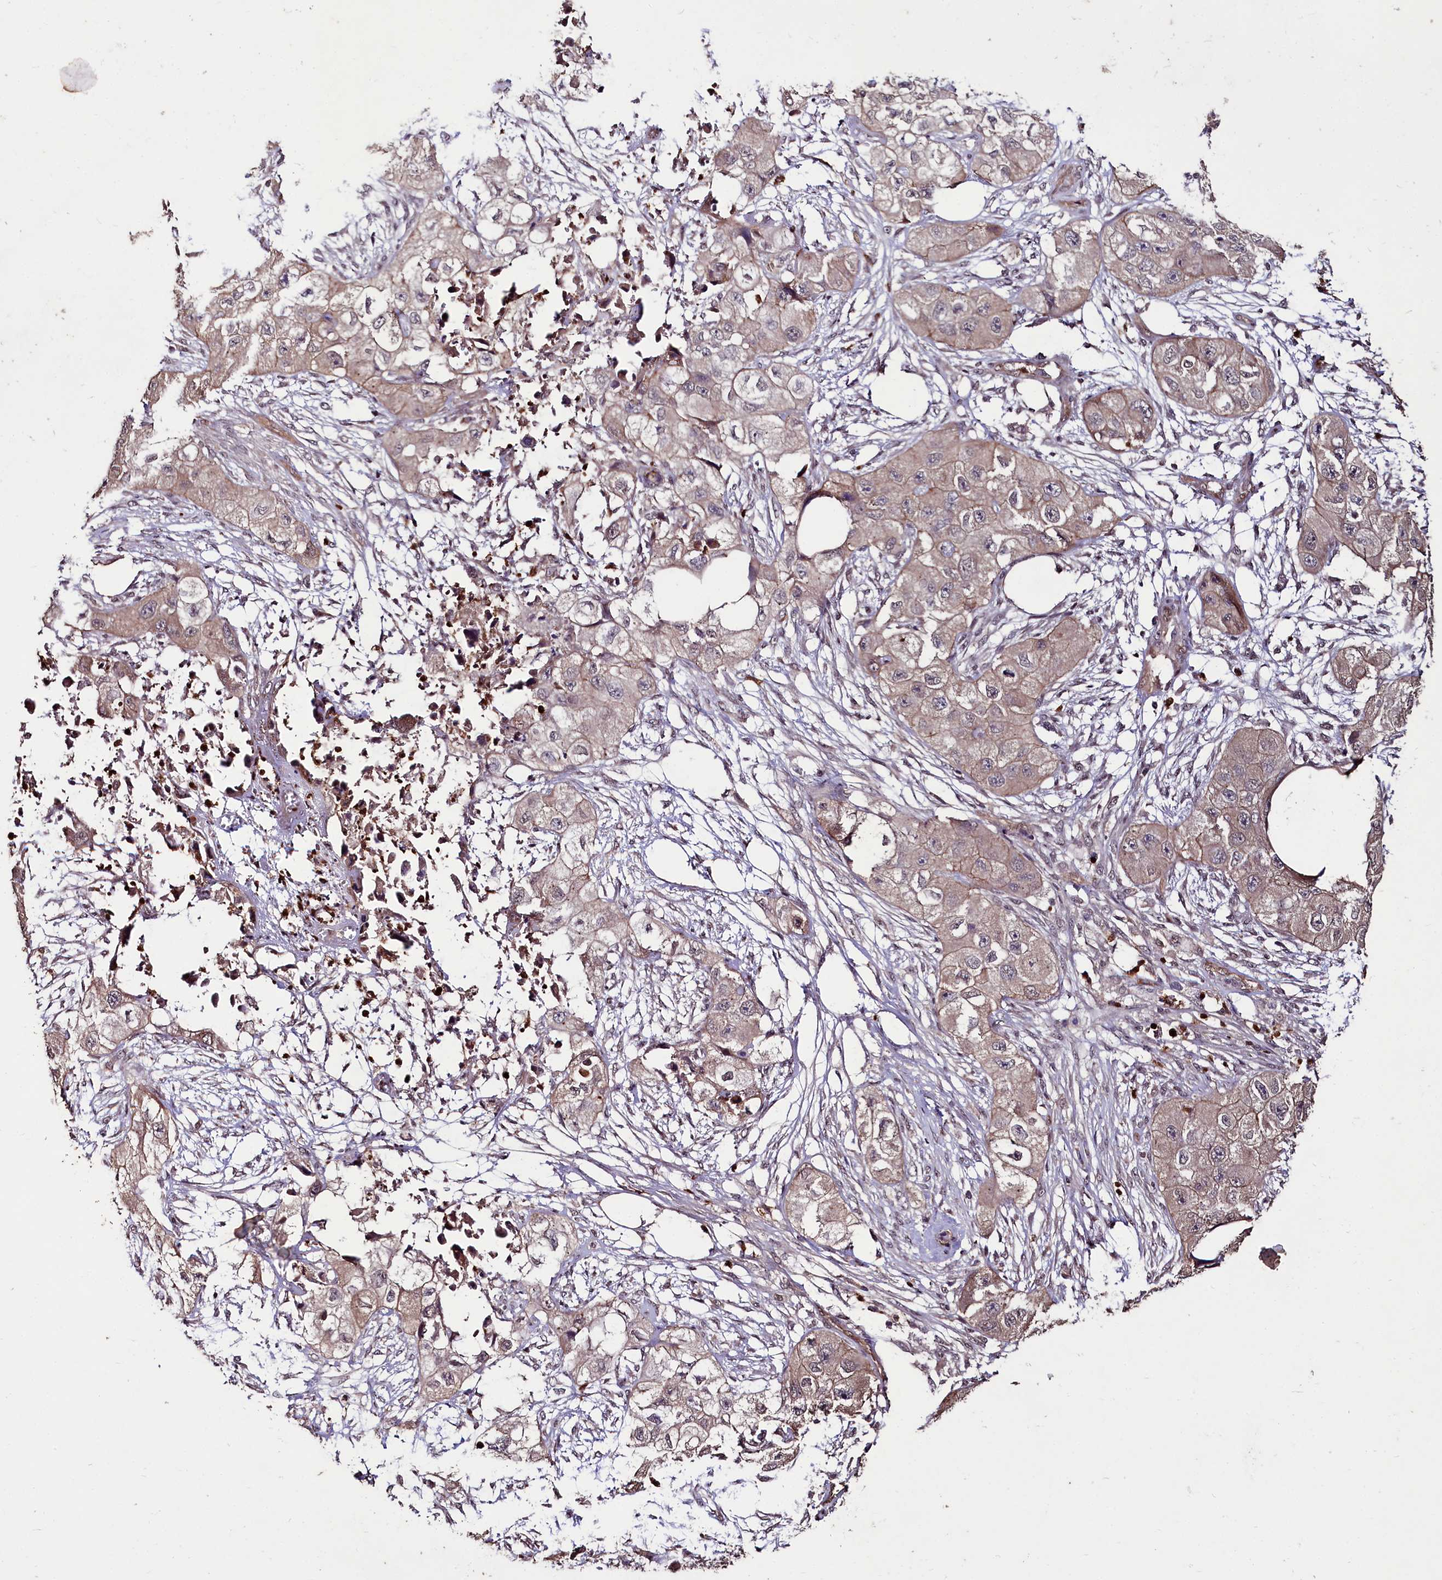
{"staining": {"intensity": "weak", "quantity": "25%-75%", "location": "cytoplasmic/membranous"}, "tissue": "skin cancer", "cell_type": "Tumor cells", "image_type": "cancer", "snomed": [{"axis": "morphology", "description": "Squamous cell carcinoma, NOS"}, {"axis": "topography", "description": "Skin"}, {"axis": "topography", "description": "Subcutis"}], "caption": "Squamous cell carcinoma (skin) stained for a protein reveals weak cytoplasmic/membranous positivity in tumor cells.", "gene": "KLRB1", "patient": {"sex": "male", "age": 73}}